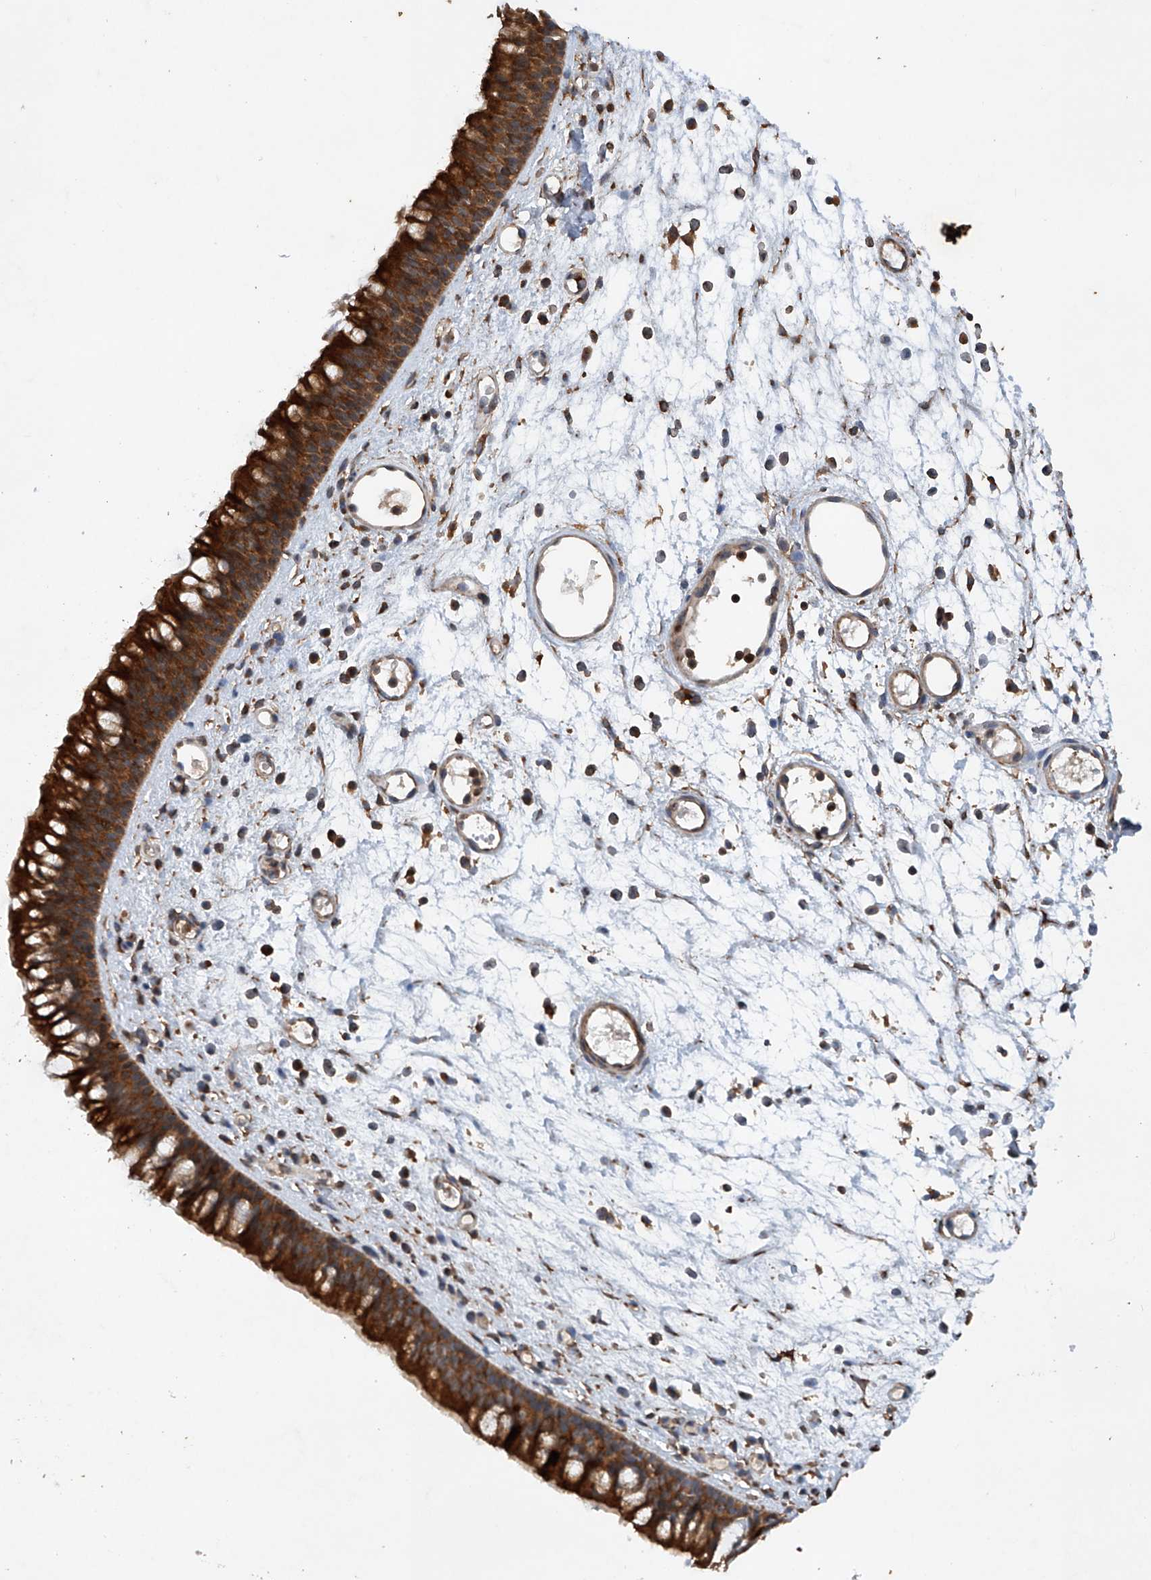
{"staining": {"intensity": "strong", "quantity": ">75%", "location": "cytoplasmic/membranous"}, "tissue": "nasopharynx", "cell_type": "Respiratory epithelial cells", "image_type": "normal", "snomed": [{"axis": "morphology", "description": "Normal tissue, NOS"}, {"axis": "morphology", "description": "Inflammation, NOS"}, {"axis": "morphology", "description": "Malignant melanoma, Metastatic site"}, {"axis": "topography", "description": "Nasopharynx"}], "caption": "Immunohistochemical staining of normal human nasopharynx demonstrates strong cytoplasmic/membranous protein expression in approximately >75% of respiratory epithelial cells.", "gene": "CEP85L", "patient": {"sex": "male", "age": 70}}